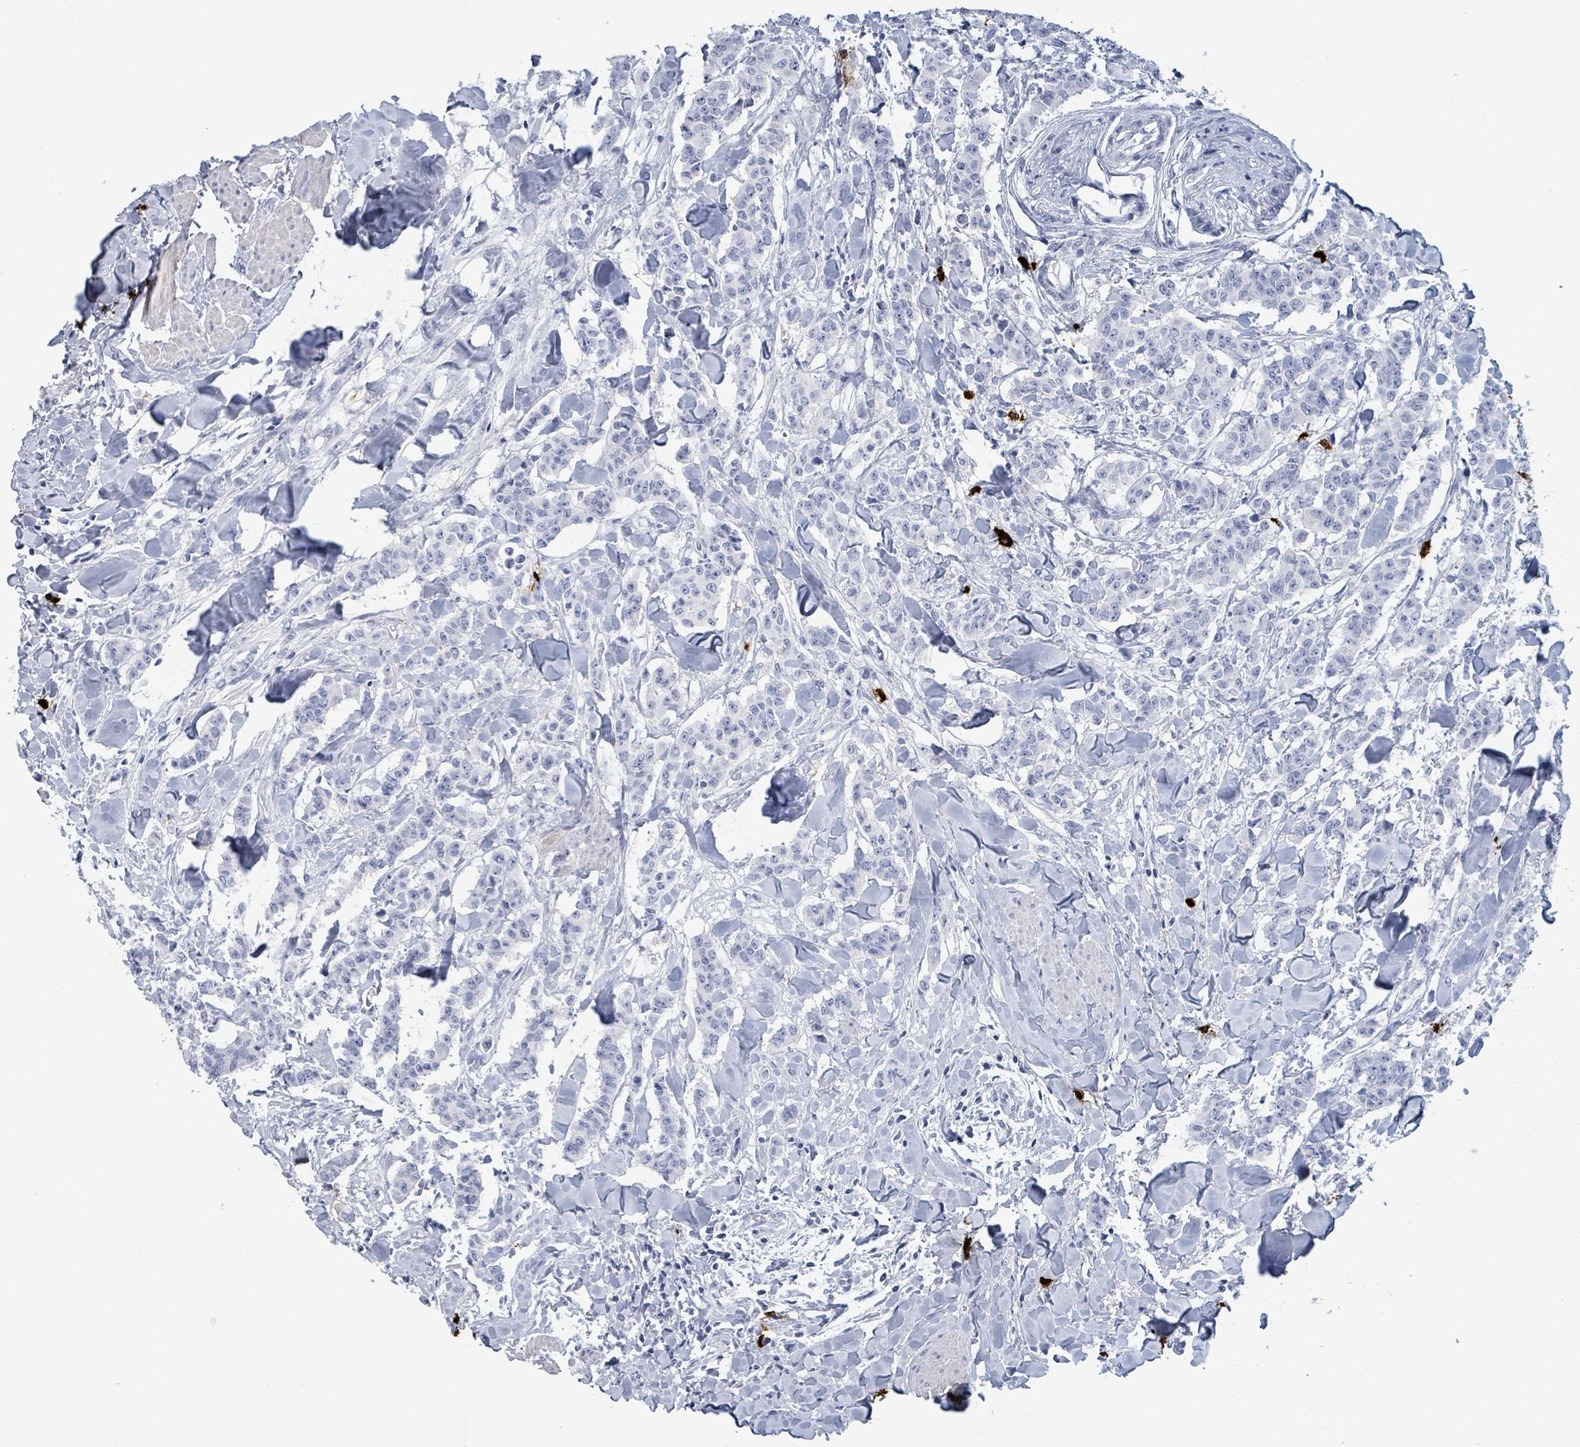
{"staining": {"intensity": "negative", "quantity": "none", "location": "none"}, "tissue": "breast cancer", "cell_type": "Tumor cells", "image_type": "cancer", "snomed": [{"axis": "morphology", "description": "Duct carcinoma"}, {"axis": "topography", "description": "Breast"}], "caption": "This is an immunohistochemistry photomicrograph of breast cancer (infiltrating ductal carcinoma). There is no expression in tumor cells.", "gene": "VPS13D", "patient": {"sex": "female", "age": 40}}